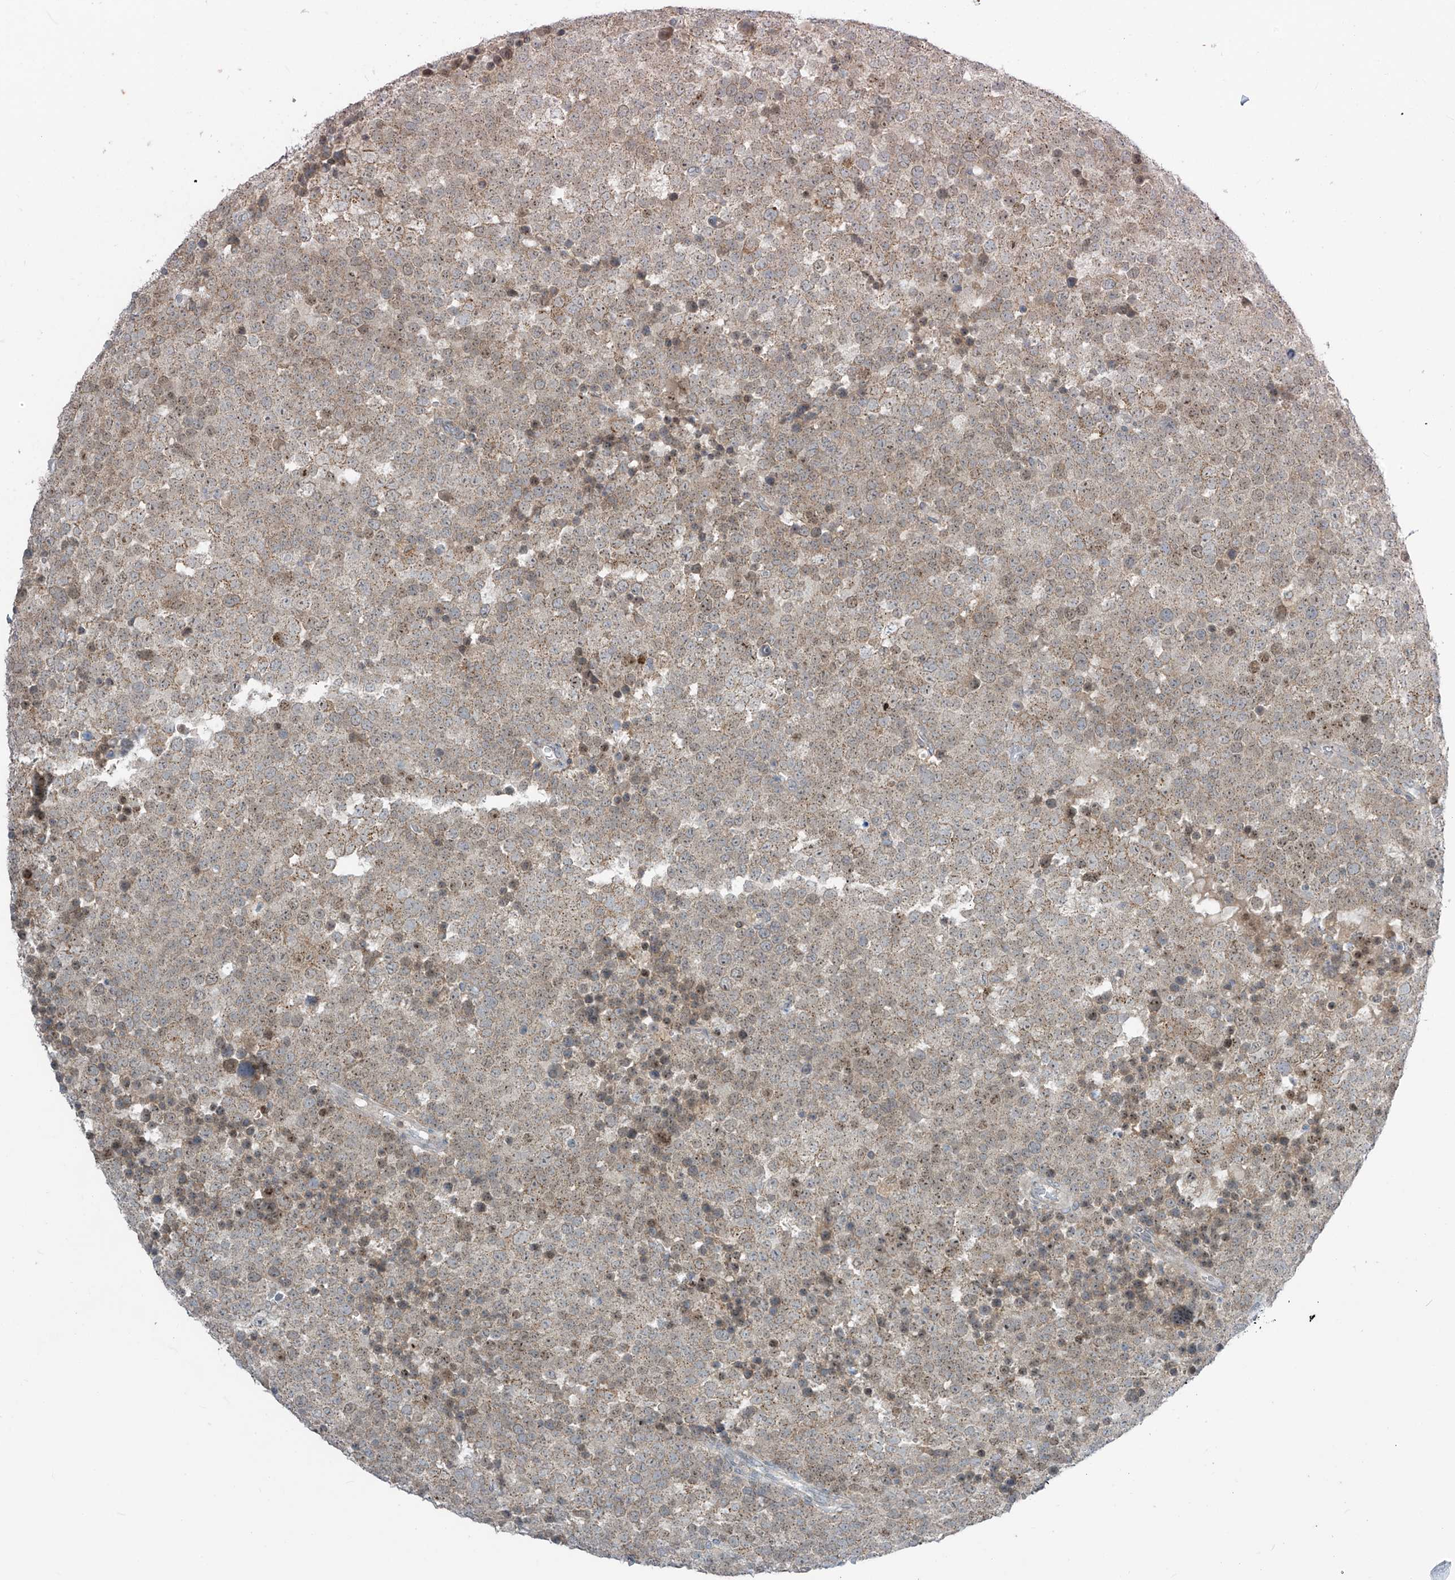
{"staining": {"intensity": "negative", "quantity": "none", "location": "none"}, "tissue": "testis cancer", "cell_type": "Tumor cells", "image_type": "cancer", "snomed": [{"axis": "morphology", "description": "Seminoma, NOS"}, {"axis": "topography", "description": "Testis"}], "caption": "Immunohistochemistry (IHC) of human seminoma (testis) demonstrates no positivity in tumor cells. (Immunohistochemistry, brightfield microscopy, high magnification).", "gene": "PARVG", "patient": {"sex": "male", "age": 71}}